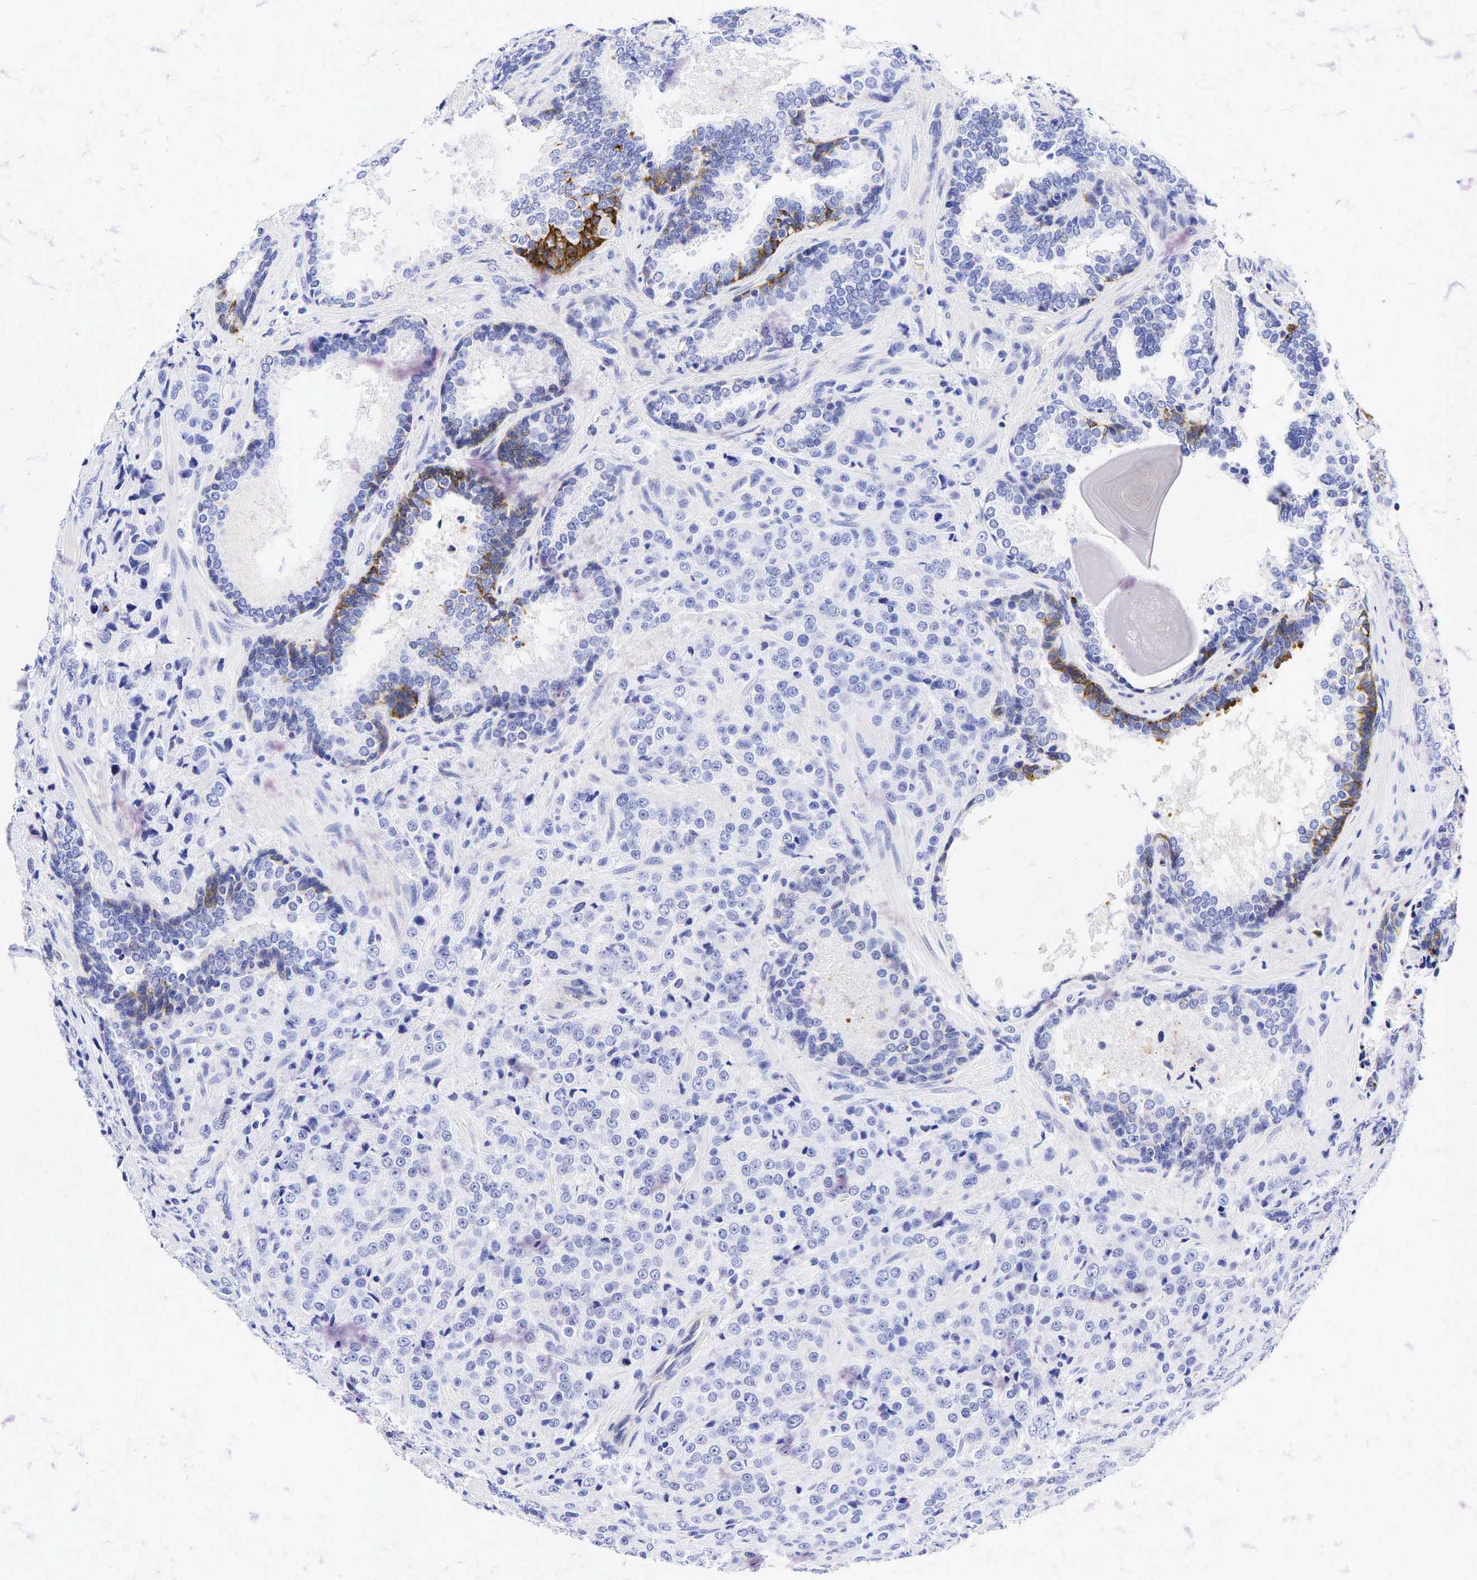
{"staining": {"intensity": "negative", "quantity": "none", "location": "none"}, "tissue": "prostate cancer", "cell_type": "Tumor cells", "image_type": "cancer", "snomed": [{"axis": "morphology", "description": "Adenocarcinoma, Medium grade"}, {"axis": "topography", "description": "Prostate"}], "caption": "A histopathology image of prostate cancer (adenocarcinoma (medium-grade)) stained for a protein reveals no brown staining in tumor cells. The staining was performed using DAB (3,3'-diaminobenzidine) to visualize the protein expression in brown, while the nuclei were stained in blue with hematoxylin (Magnification: 20x).", "gene": "TNFRSF8", "patient": {"sex": "male", "age": 70}}